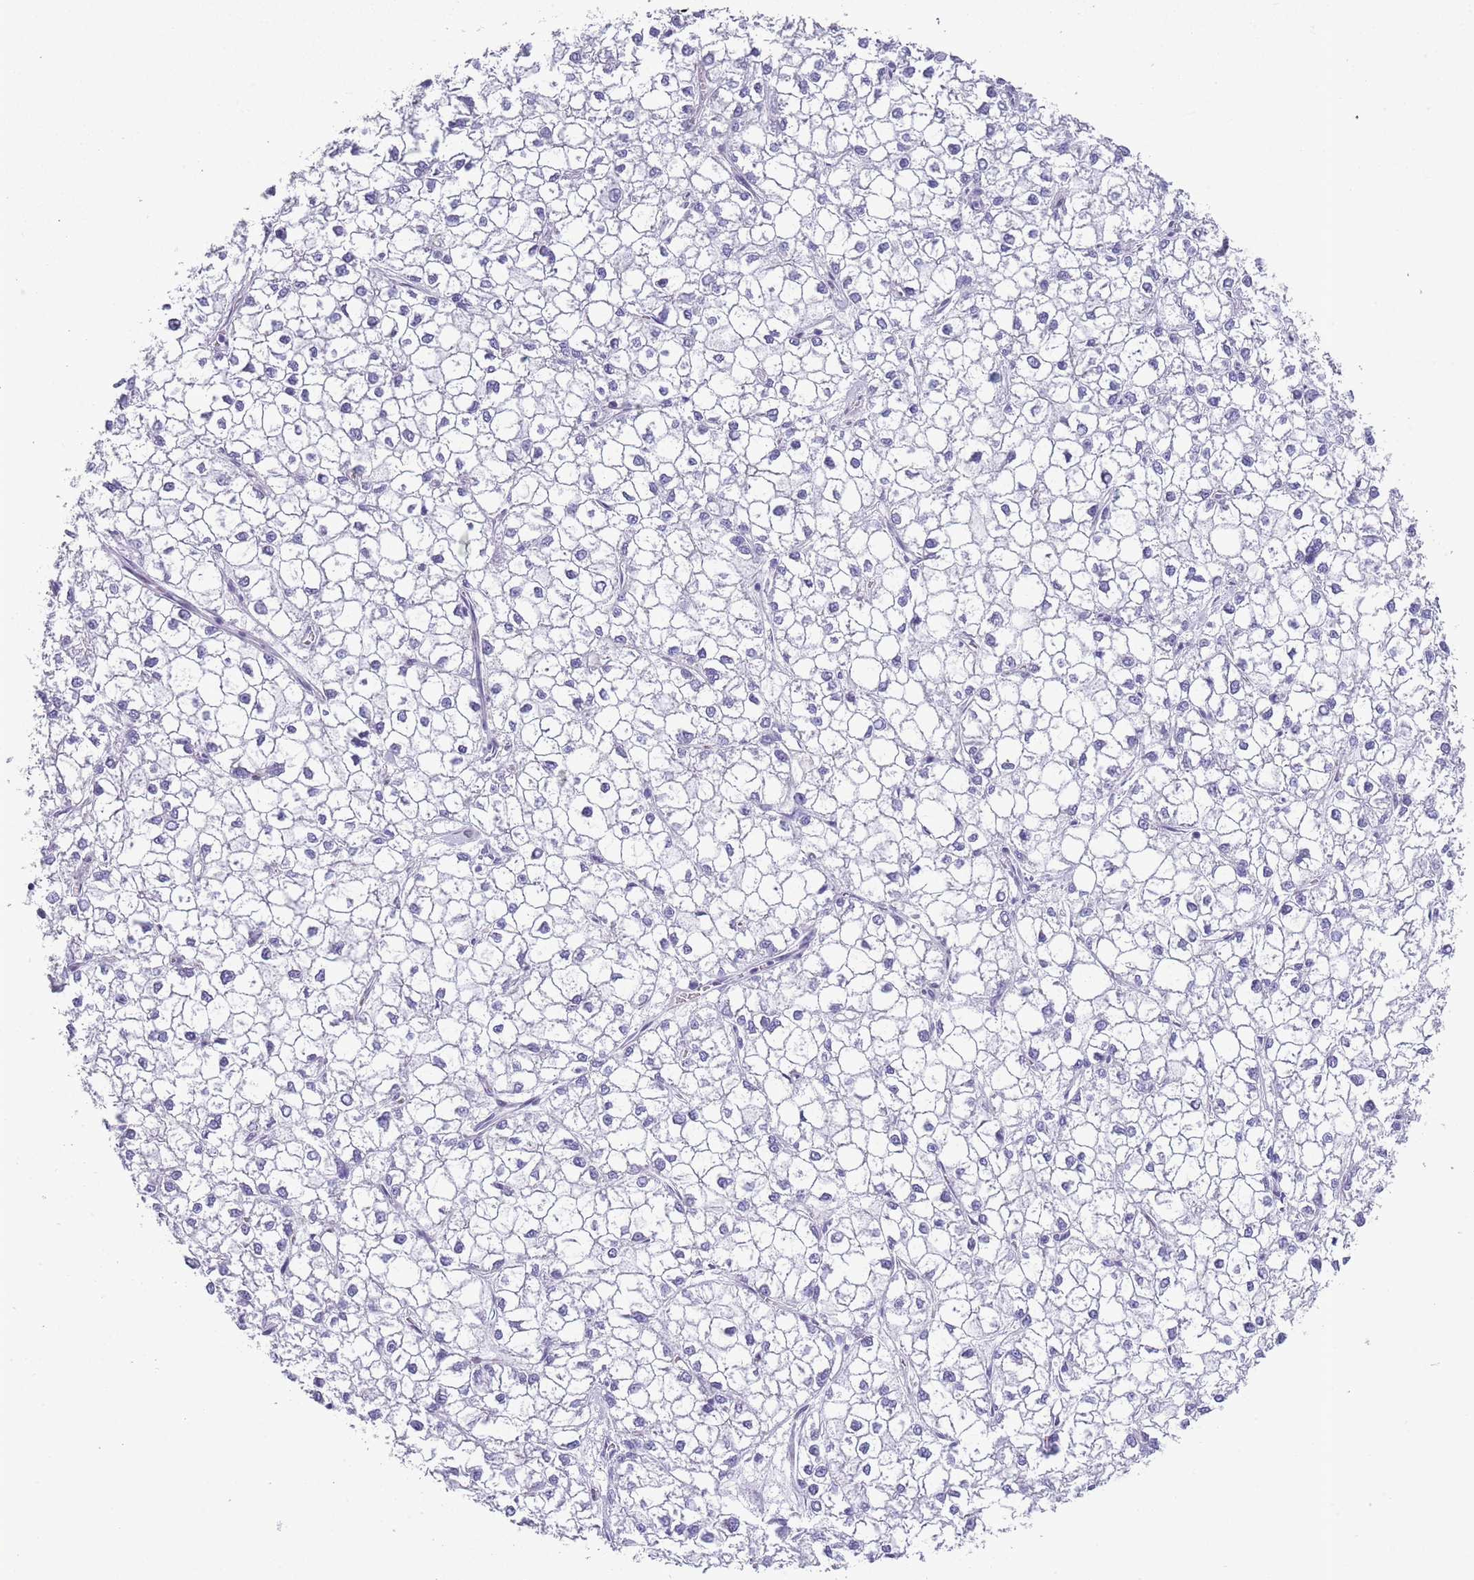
{"staining": {"intensity": "negative", "quantity": "none", "location": "none"}, "tissue": "liver cancer", "cell_type": "Tumor cells", "image_type": "cancer", "snomed": [{"axis": "morphology", "description": "Carcinoma, Hepatocellular, NOS"}, {"axis": "topography", "description": "Liver"}], "caption": "Immunohistochemistry histopathology image of neoplastic tissue: human liver cancer (hepatocellular carcinoma) stained with DAB (3,3'-diaminobenzidine) exhibits no significant protein positivity in tumor cells.", "gene": "ZFP2", "patient": {"sex": "female", "age": 43}}